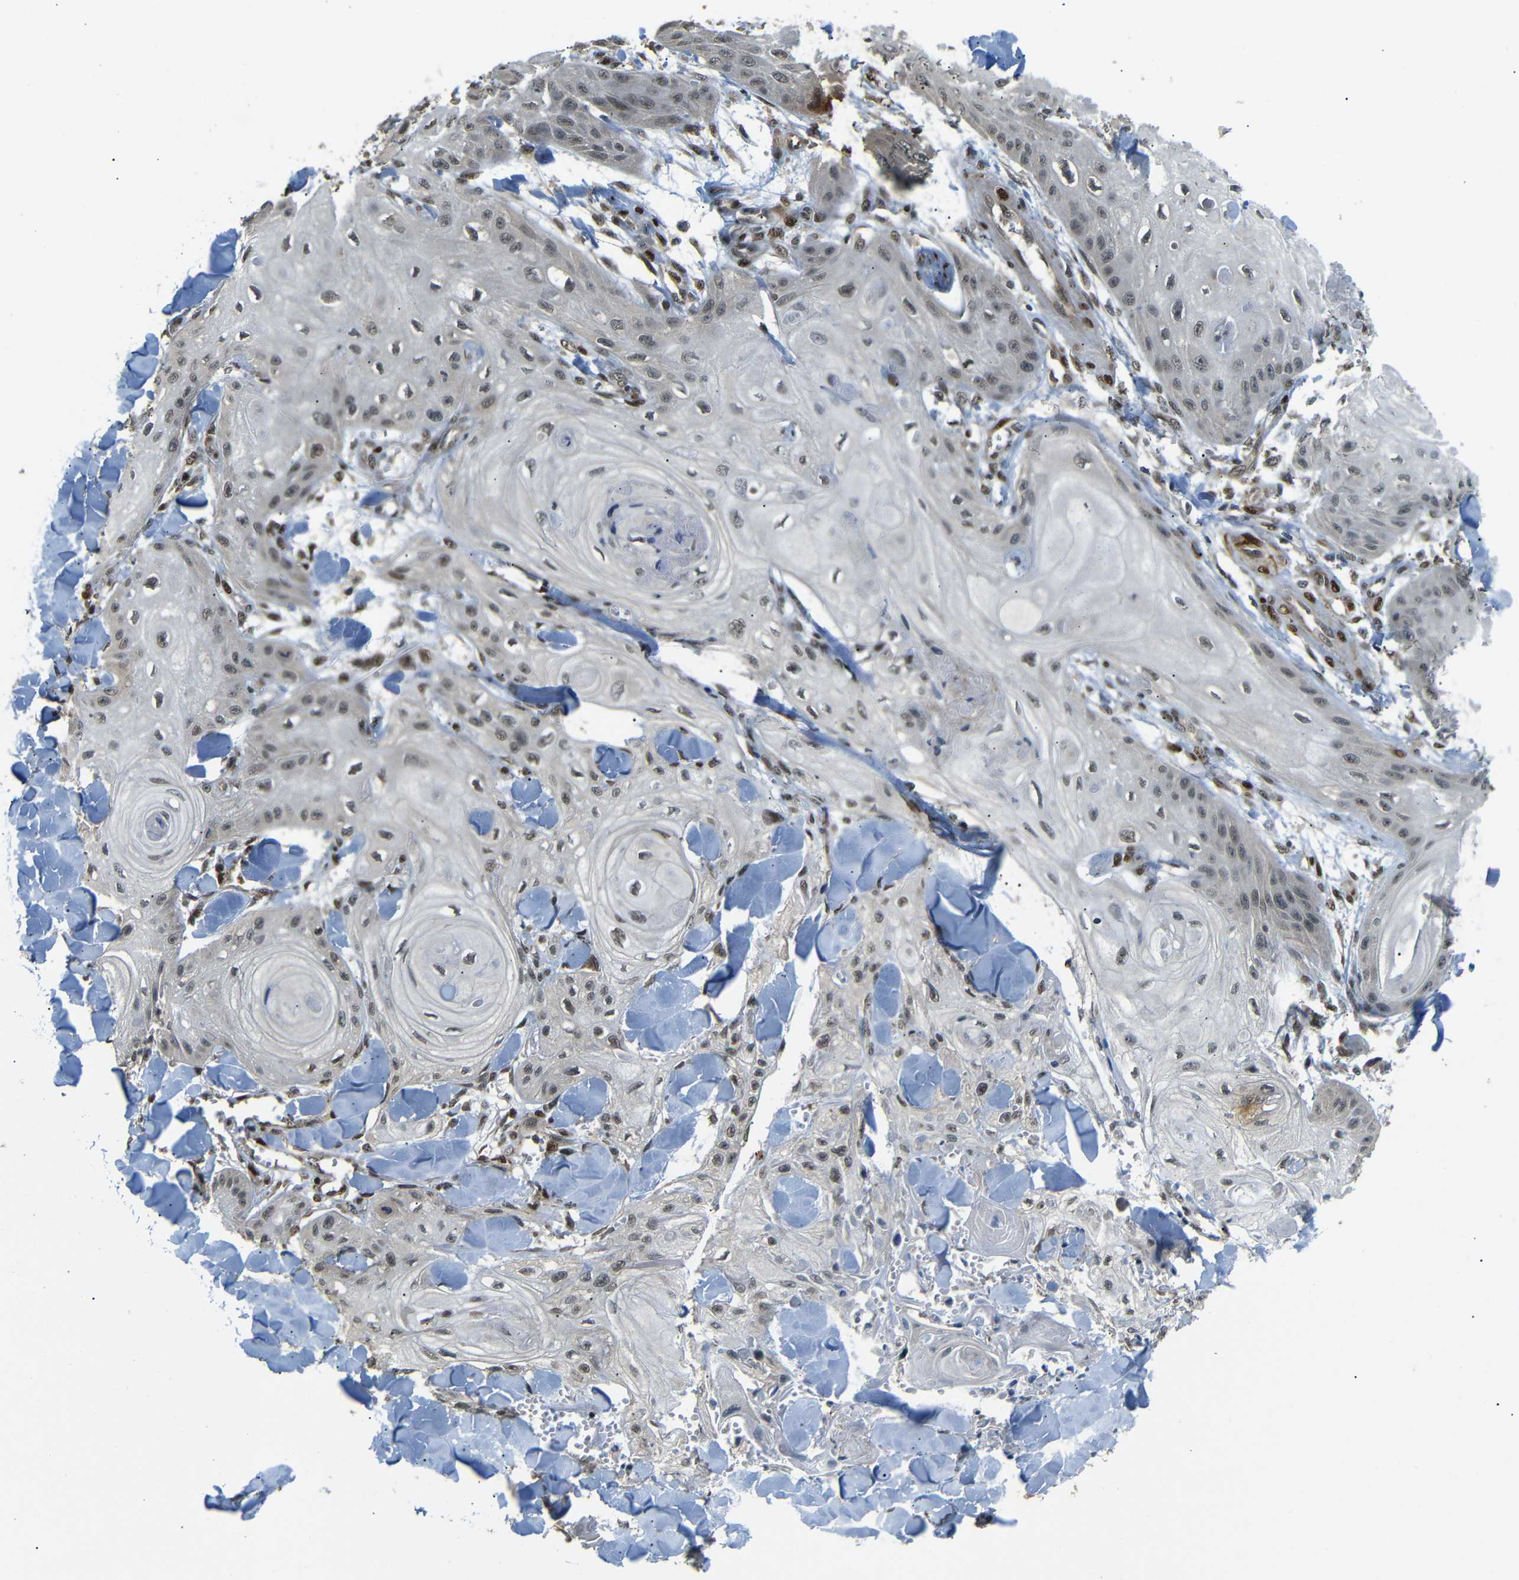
{"staining": {"intensity": "moderate", "quantity": ">75%", "location": "cytoplasmic/membranous,nuclear"}, "tissue": "skin cancer", "cell_type": "Tumor cells", "image_type": "cancer", "snomed": [{"axis": "morphology", "description": "Squamous cell carcinoma, NOS"}, {"axis": "topography", "description": "Skin"}], "caption": "Protein analysis of skin cancer tissue exhibits moderate cytoplasmic/membranous and nuclear staining in approximately >75% of tumor cells. (Brightfield microscopy of DAB IHC at high magnification).", "gene": "TBX2", "patient": {"sex": "male", "age": 74}}